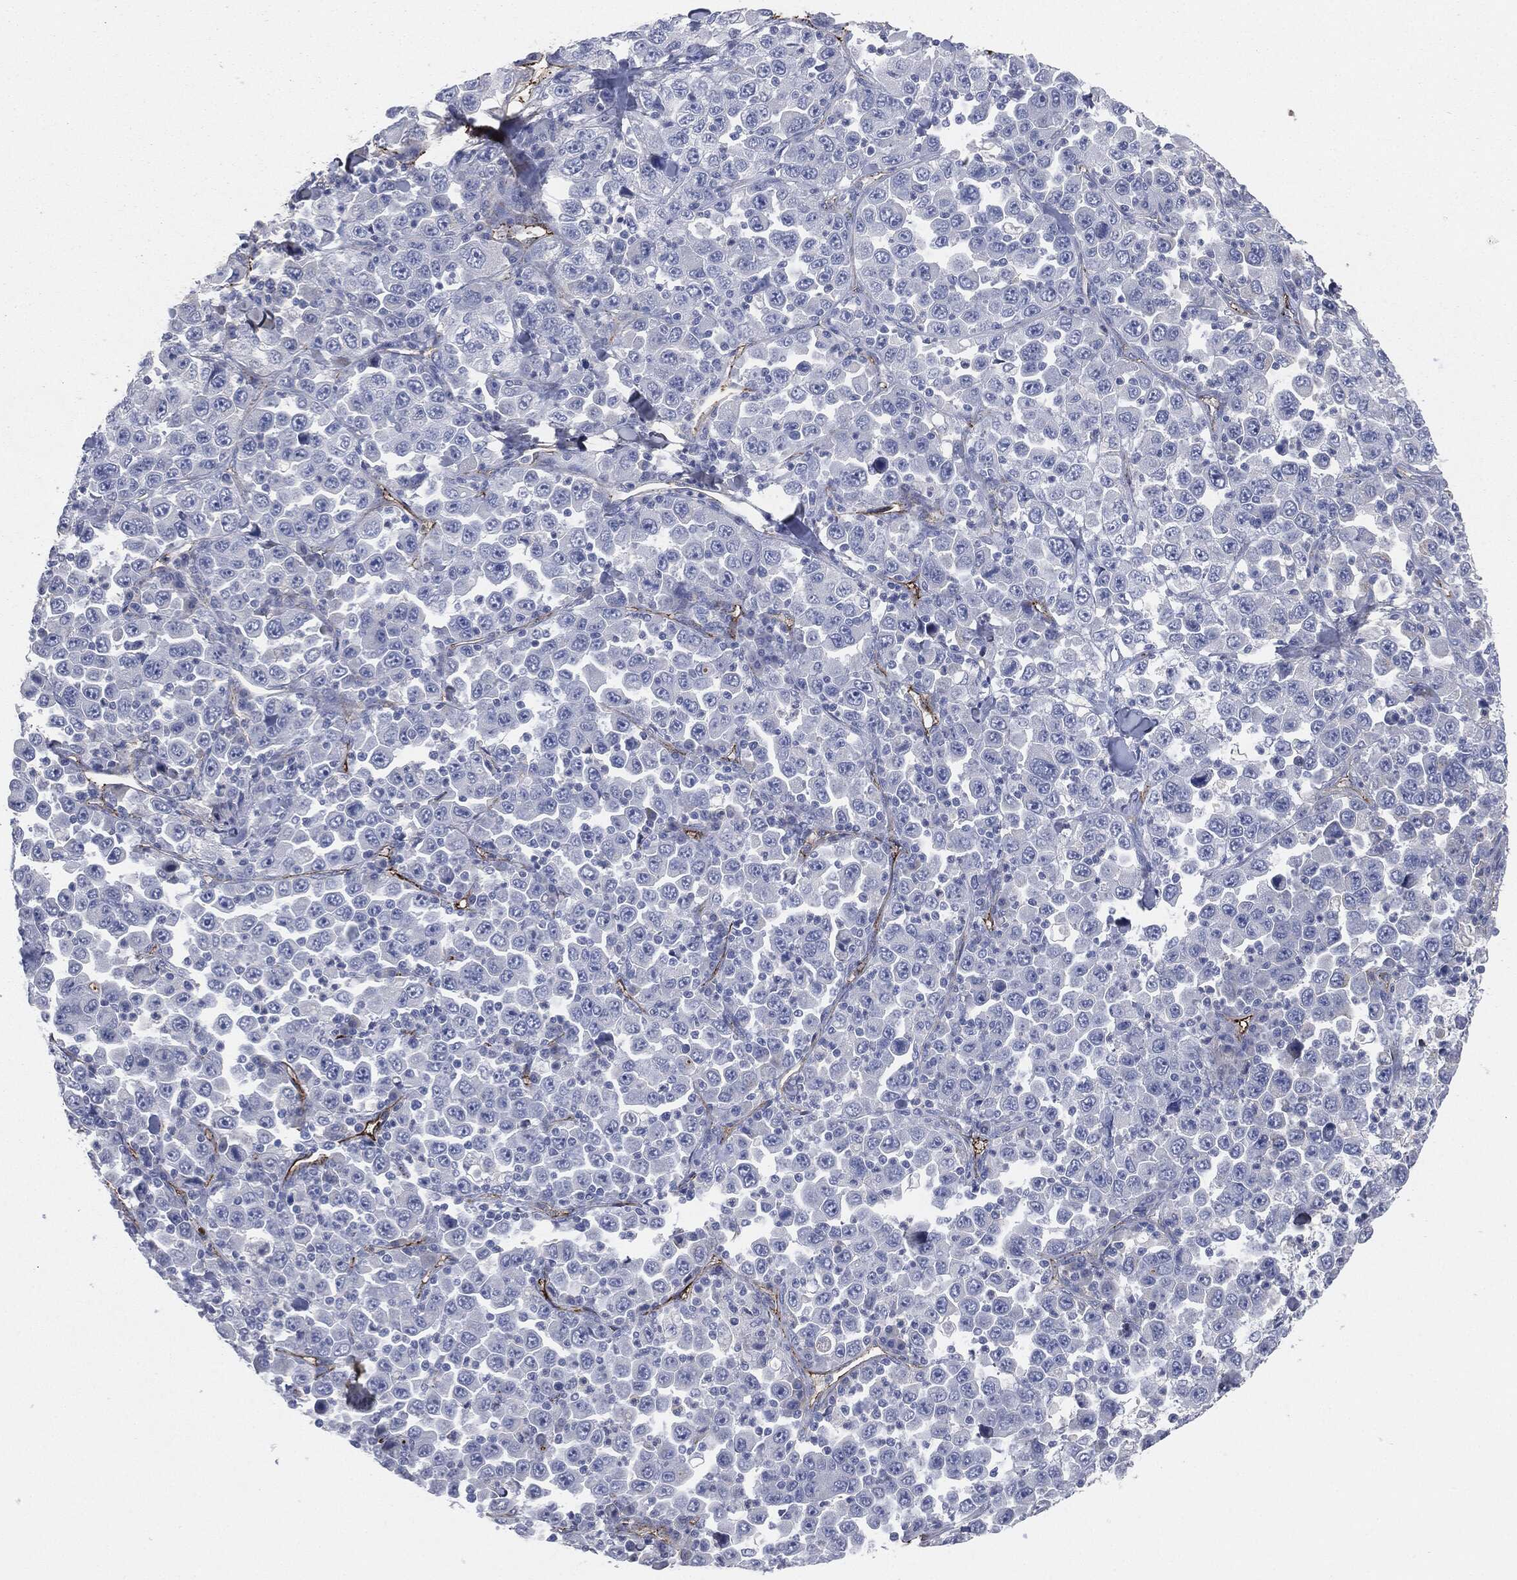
{"staining": {"intensity": "negative", "quantity": "none", "location": "none"}, "tissue": "stomach cancer", "cell_type": "Tumor cells", "image_type": "cancer", "snomed": [{"axis": "morphology", "description": "Normal tissue, NOS"}, {"axis": "morphology", "description": "Adenocarcinoma, NOS"}, {"axis": "topography", "description": "Stomach, upper"}, {"axis": "topography", "description": "Stomach"}], "caption": "Tumor cells show no significant staining in stomach adenocarcinoma.", "gene": "APOB", "patient": {"sex": "male", "age": 59}}